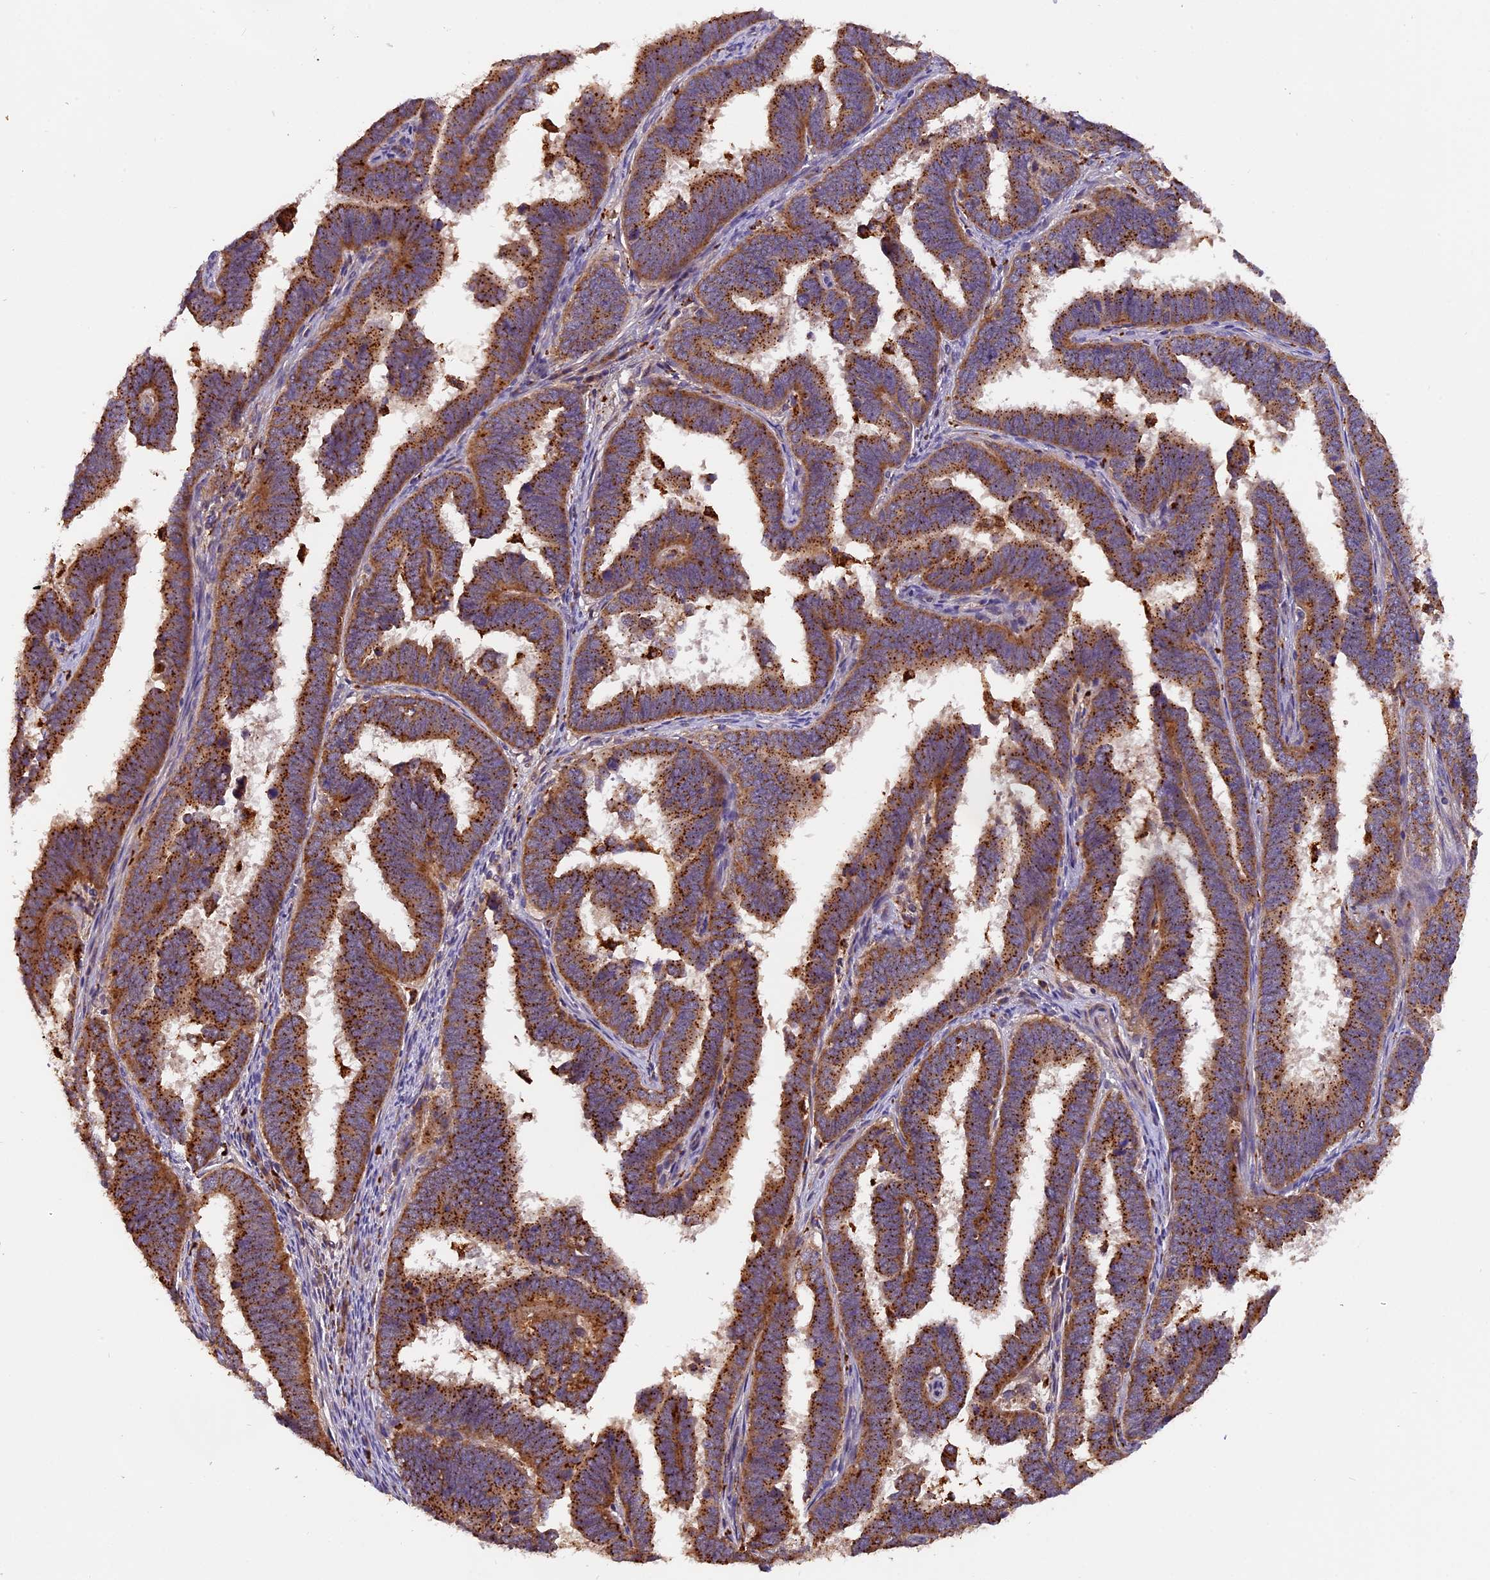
{"staining": {"intensity": "strong", "quantity": ">75%", "location": "cytoplasmic/membranous"}, "tissue": "endometrial cancer", "cell_type": "Tumor cells", "image_type": "cancer", "snomed": [{"axis": "morphology", "description": "Adenocarcinoma, NOS"}, {"axis": "topography", "description": "Endometrium"}], "caption": "Endometrial adenocarcinoma stained for a protein (brown) demonstrates strong cytoplasmic/membranous positive expression in approximately >75% of tumor cells.", "gene": "COPE", "patient": {"sex": "female", "age": 75}}